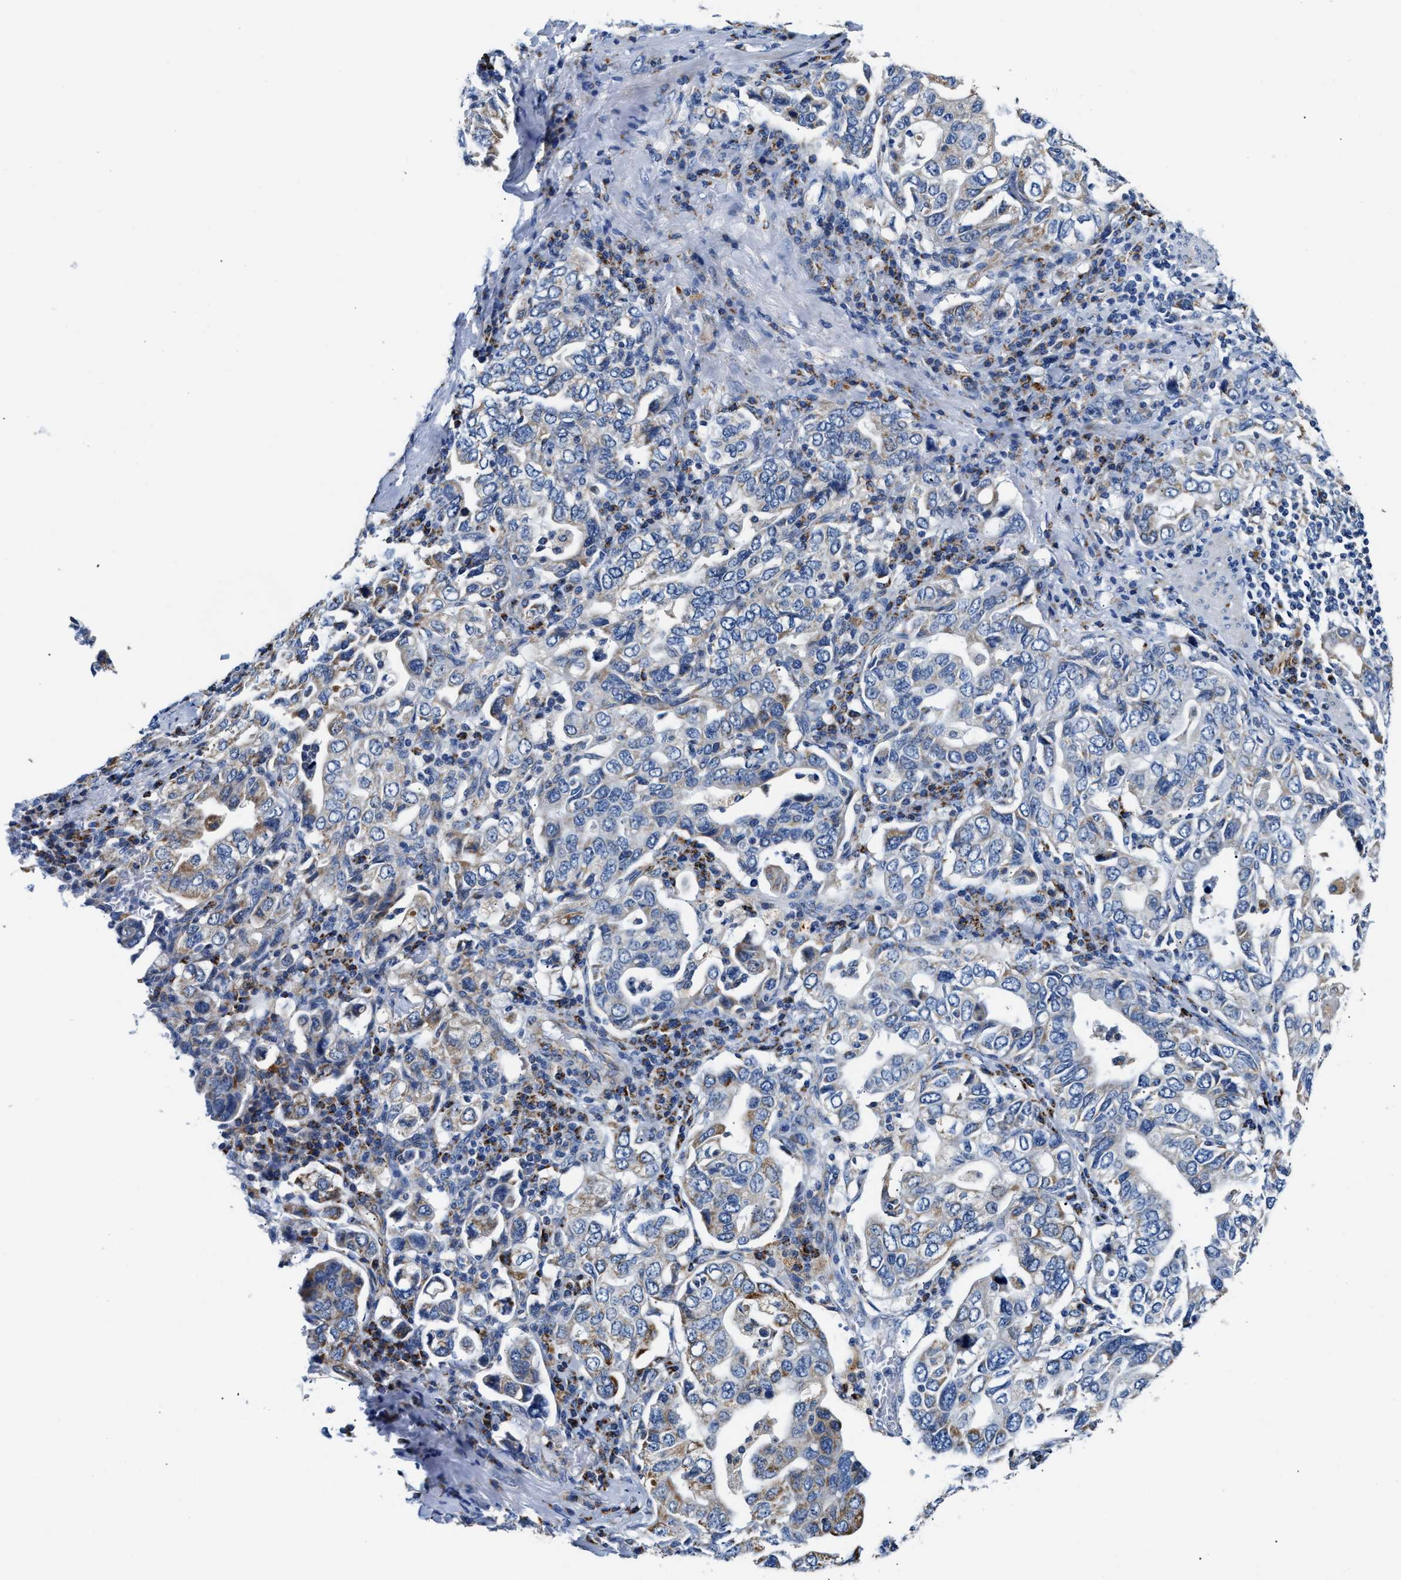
{"staining": {"intensity": "negative", "quantity": "none", "location": "none"}, "tissue": "stomach cancer", "cell_type": "Tumor cells", "image_type": "cancer", "snomed": [{"axis": "morphology", "description": "Adenocarcinoma, NOS"}, {"axis": "topography", "description": "Stomach, upper"}], "caption": "Stomach adenocarcinoma stained for a protein using immunohistochemistry reveals no expression tumor cells.", "gene": "ACADVL", "patient": {"sex": "male", "age": 62}}